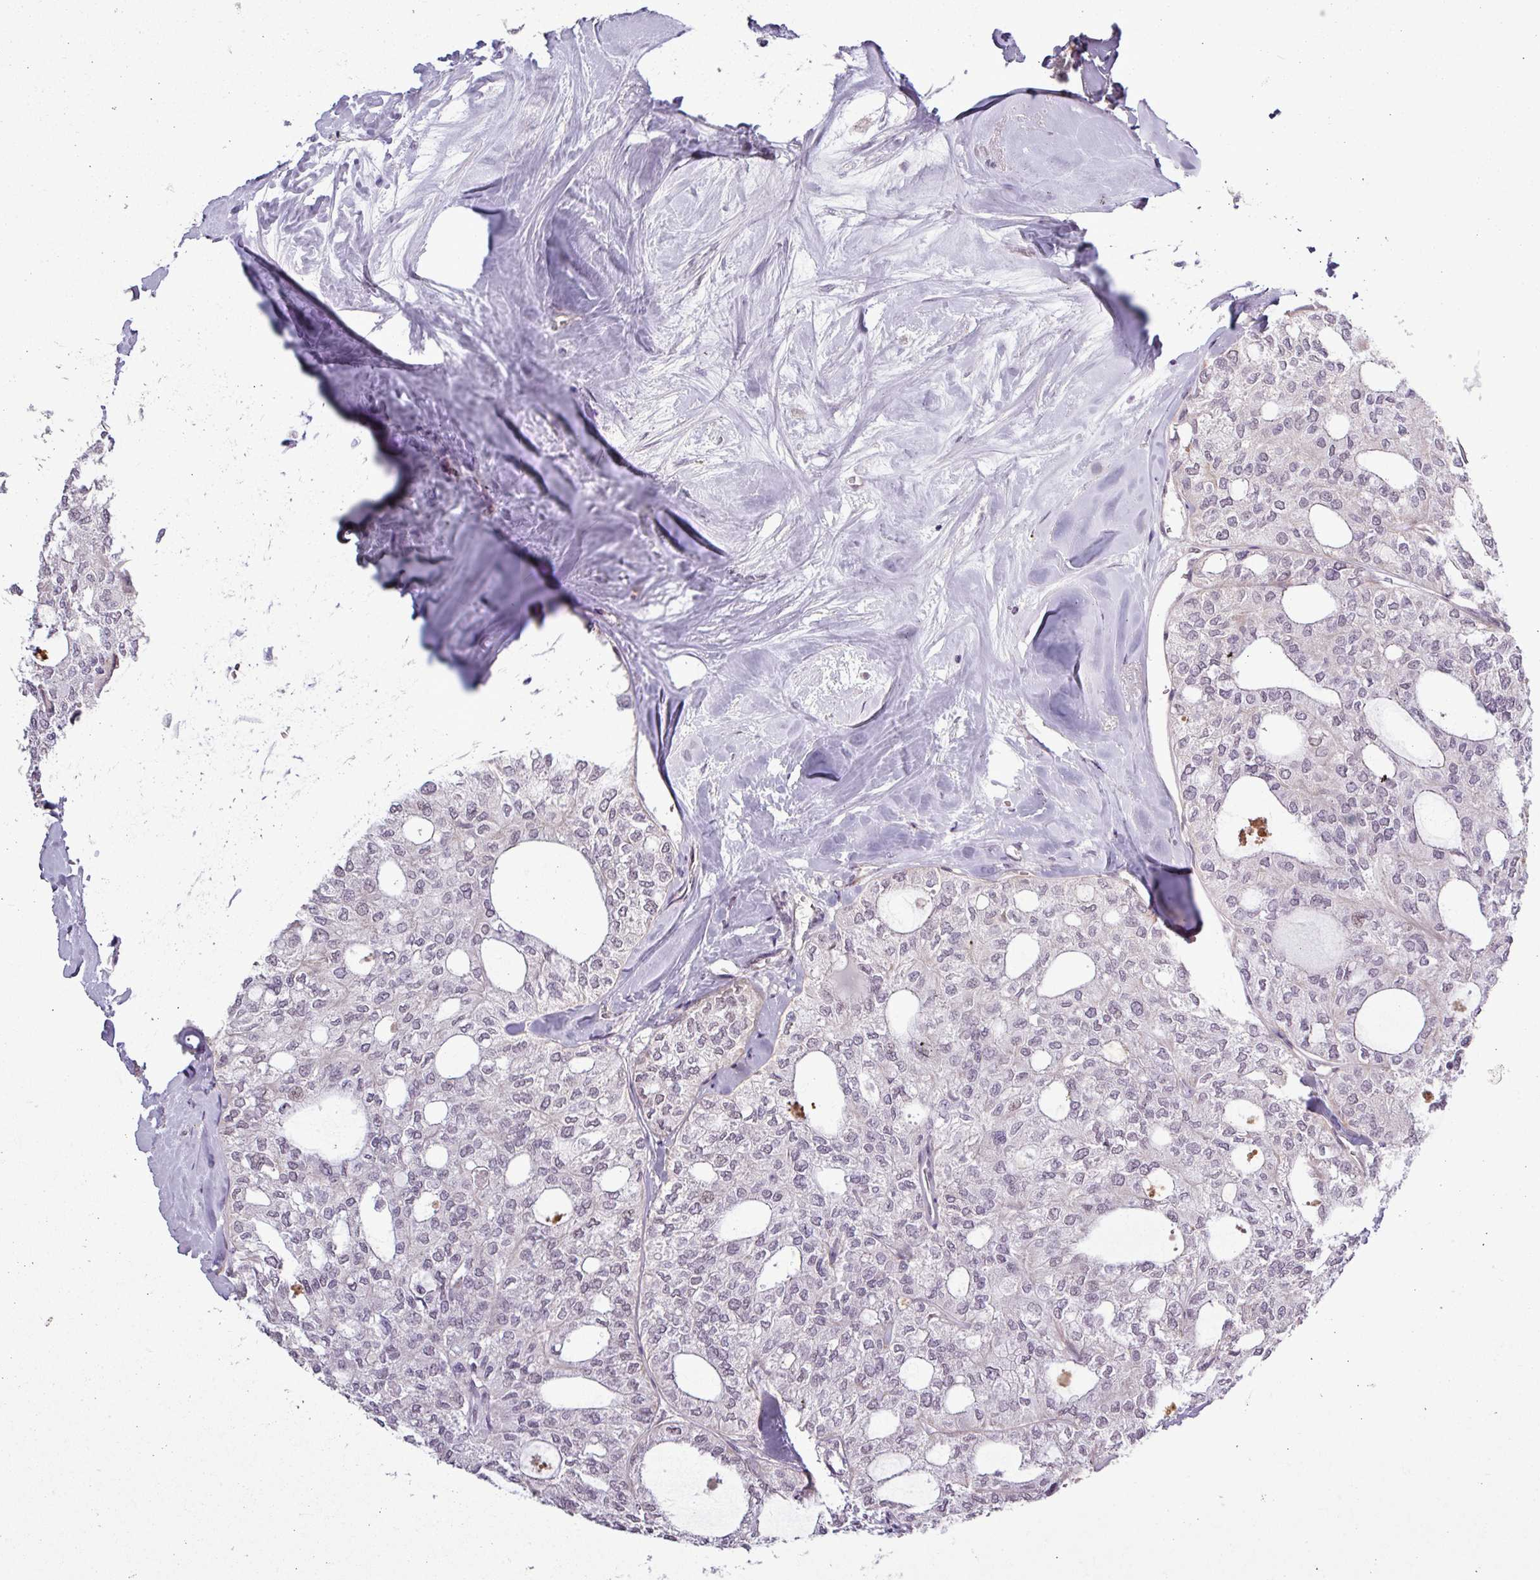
{"staining": {"intensity": "negative", "quantity": "none", "location": "none"}, "tissue": "thyroid cancer", "cell_type": "Tumor cells", "image_type": "cancer", "snomed": [{"axis": "morphology", "description": "Follicular adenoma carcinoma, NOS"}, {"axis": "topography", "description": "Thyroid gland"}], "caption": "DAB (3,3'-diaminobenzidine) immunohistochemical staining of human thyroid cancer displays no significant expression in tumor cells.", "gene": "GPT2", "patient": {"sex": "male", "age": 75}}